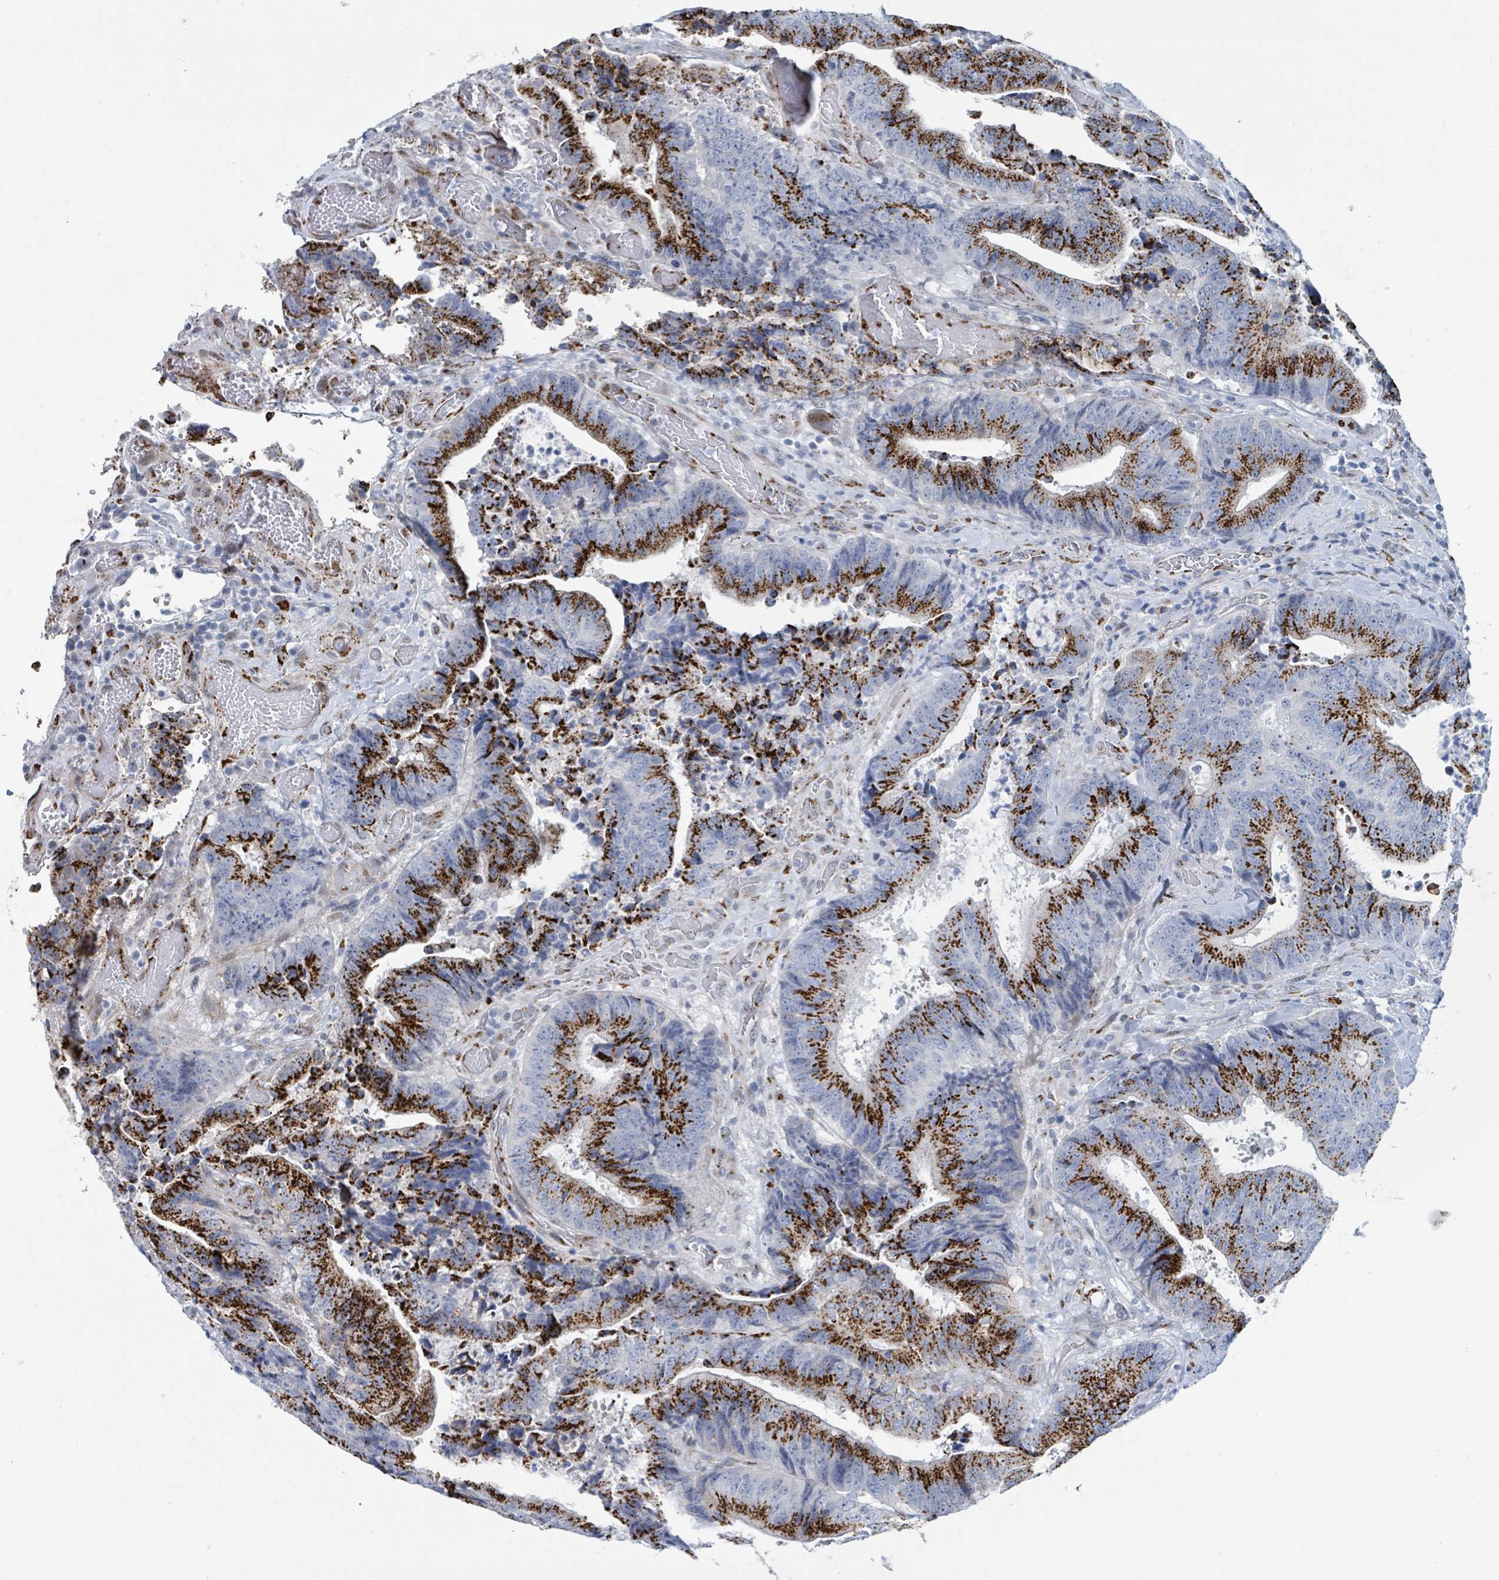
{"staining": {"intensity": "strong", "quantity": "25%-75%", "location": "cytoplasmic/membranous"}, "tissue": "colorectal cancer", "cell_type": "Tumor cells", "image_type": "cancer", "snomed": [{"axis": "morphology", "description": "Adenocarcinoma, NOS"}, {"axis": "topography", "description": "Rectum"}], "caption": "Colorectal cancer stained with a brown dye demonstrates strong cytoplasmic/membranous positive expression in approximately 25%-75% of tumor cells.", "gene": "DCAF5", "patient": {"sex": "male", "age": 72}}